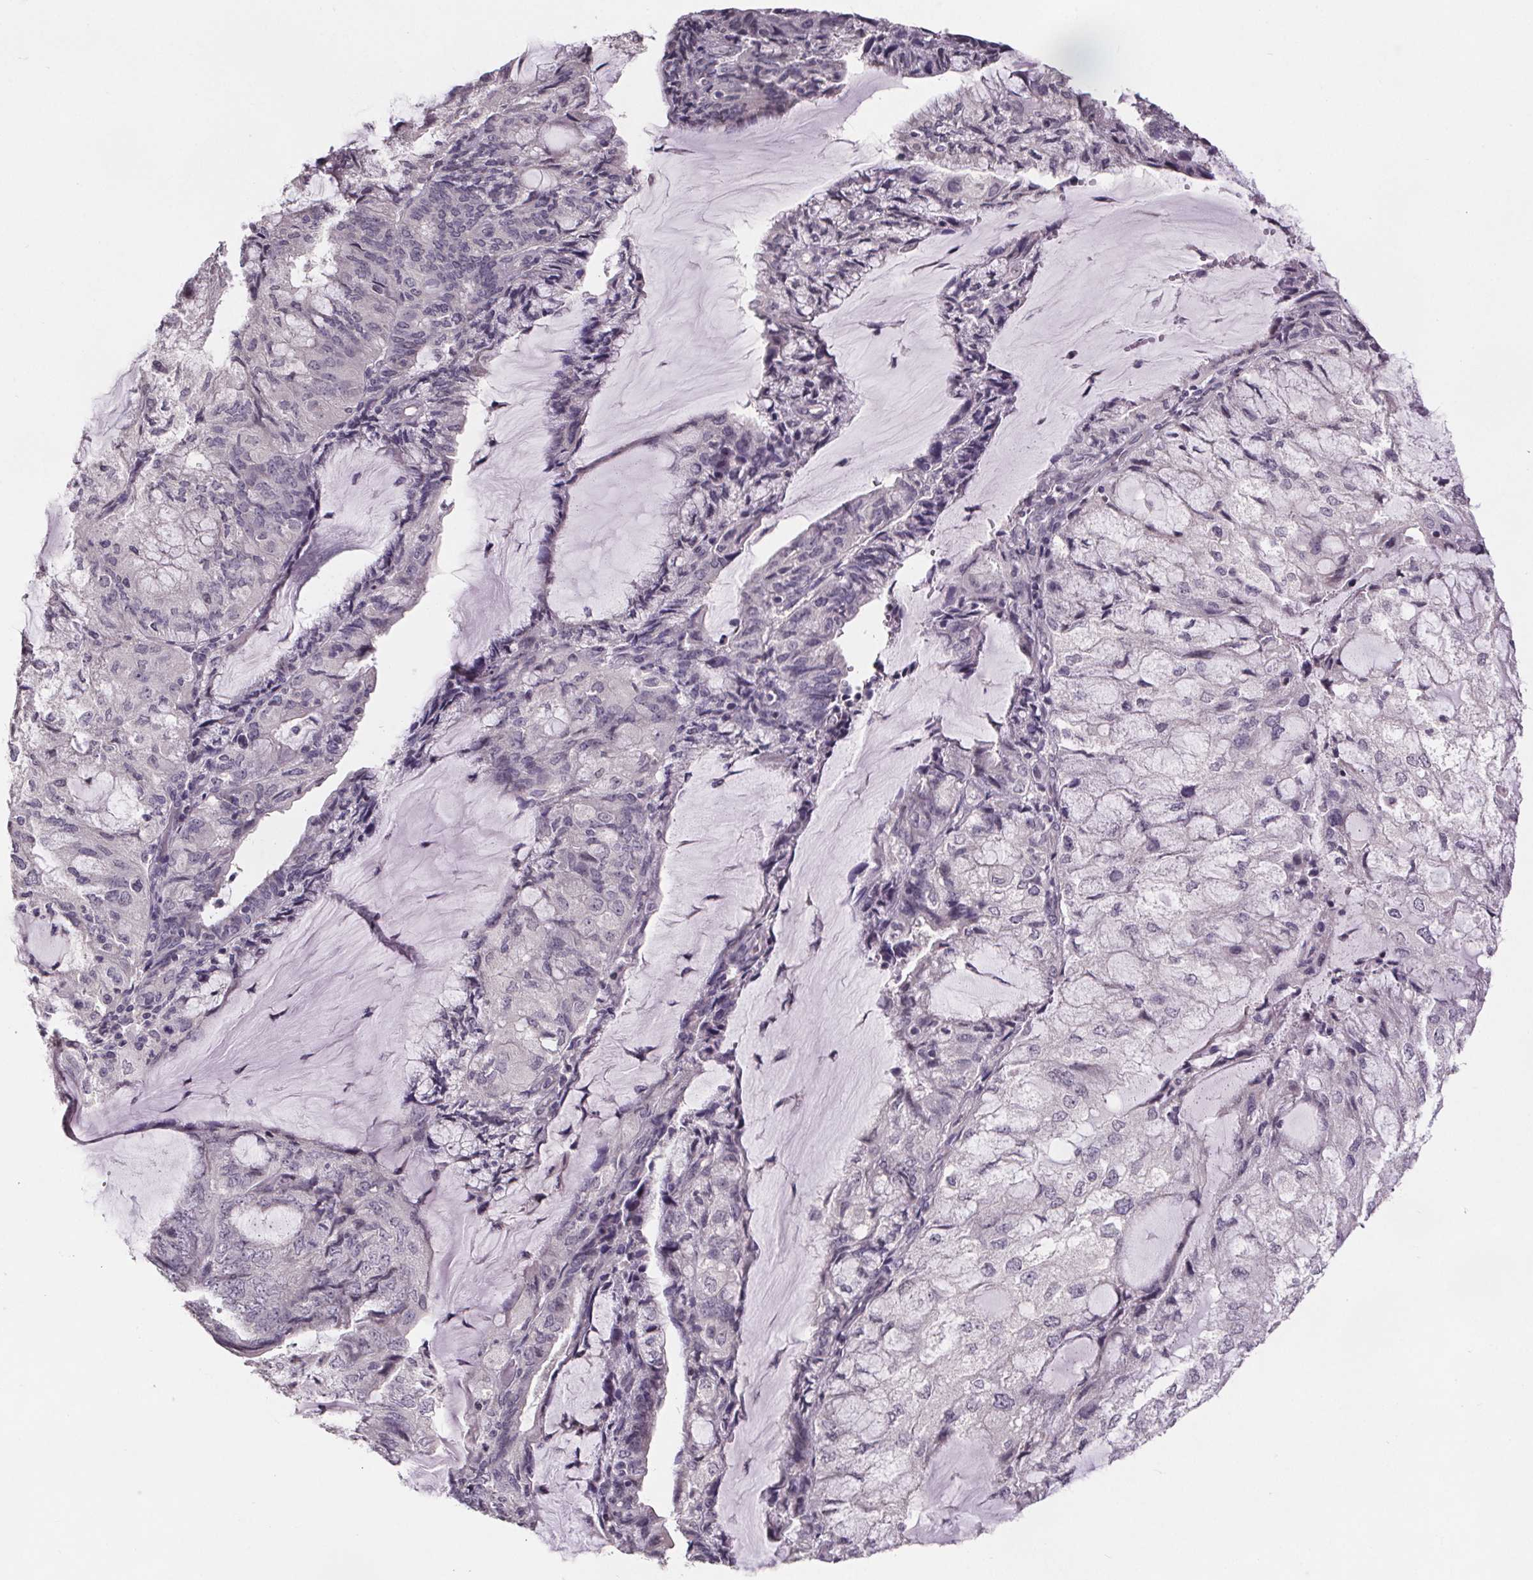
{"staining": {"intensity": "negative", "quantity": "none", "location": "none"}, "tissue": "endometrial cancer", "cell_type": "Tumor cells", "image_type": "cancer", "snomed": [{"axis": "morphology", "description": "Adenocarcinoma, NOS"}, {"axis": "topography", "description": "Endometrium"}], "caption": "IHC of endometrial cancer (adenocarcinoma) displays no staining in tumor cells.", "gene": "NKX6-1", "patient": {"sex": "female", "age": 81}}